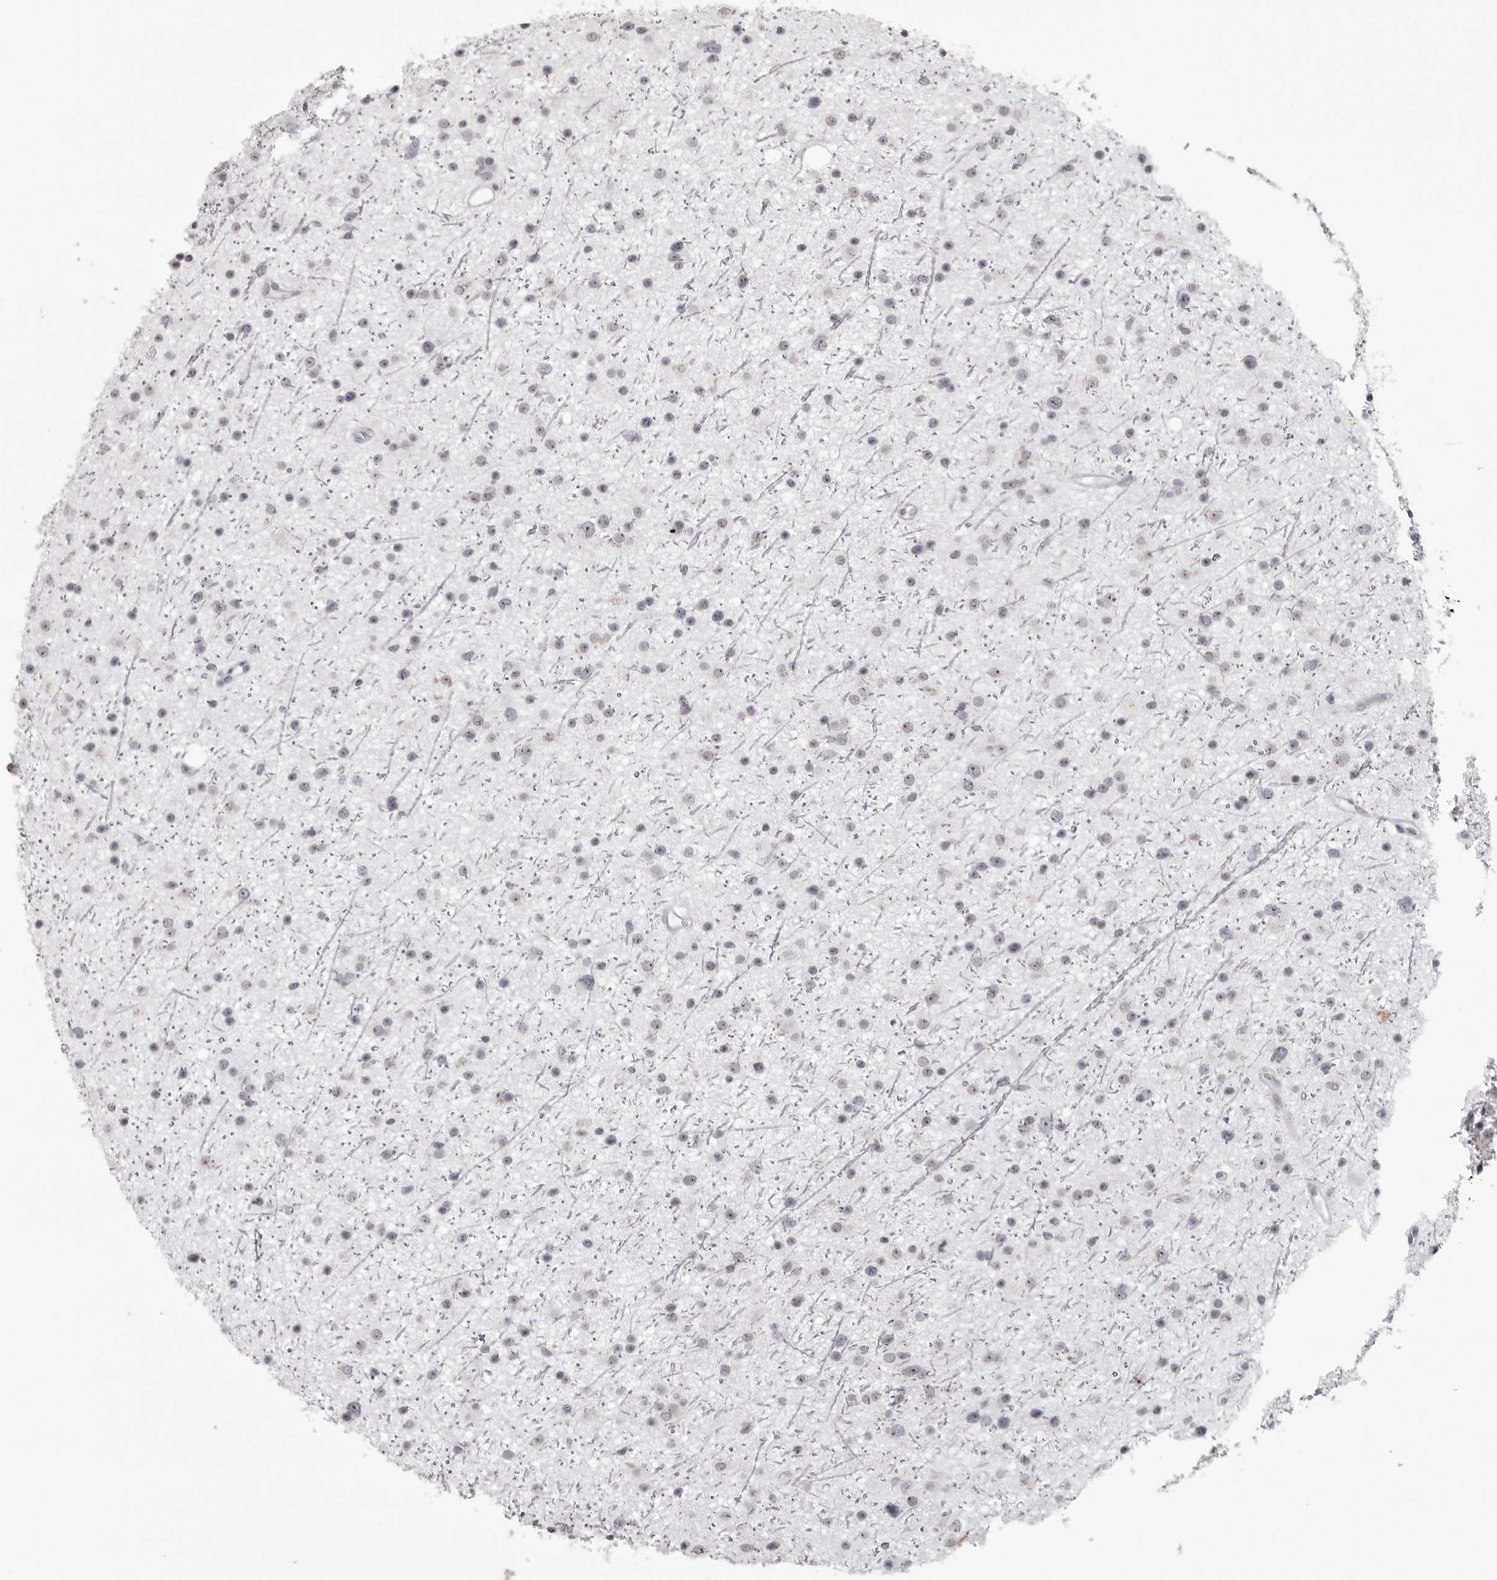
{"staining": {"intensity": "negative", "quantity": "none", "location": "none"}, "tissue": "glioma", "cell_type": "Tumor cells", "image_type": "cancer", "snomed": [{"axis": "morphology", "description": "Glioma, malignant, Low grade"}, {"axis": "topography", "description": "Cerebral cortex"}], "caption": "Tumor cells are negative for protein expression in human glioma. The staining is performed using DAB brown chromogen with nuclei counter-stained in using hematoxylin.", "gene": "HELZ", "patient": {"sex": "female", "age": 39}}